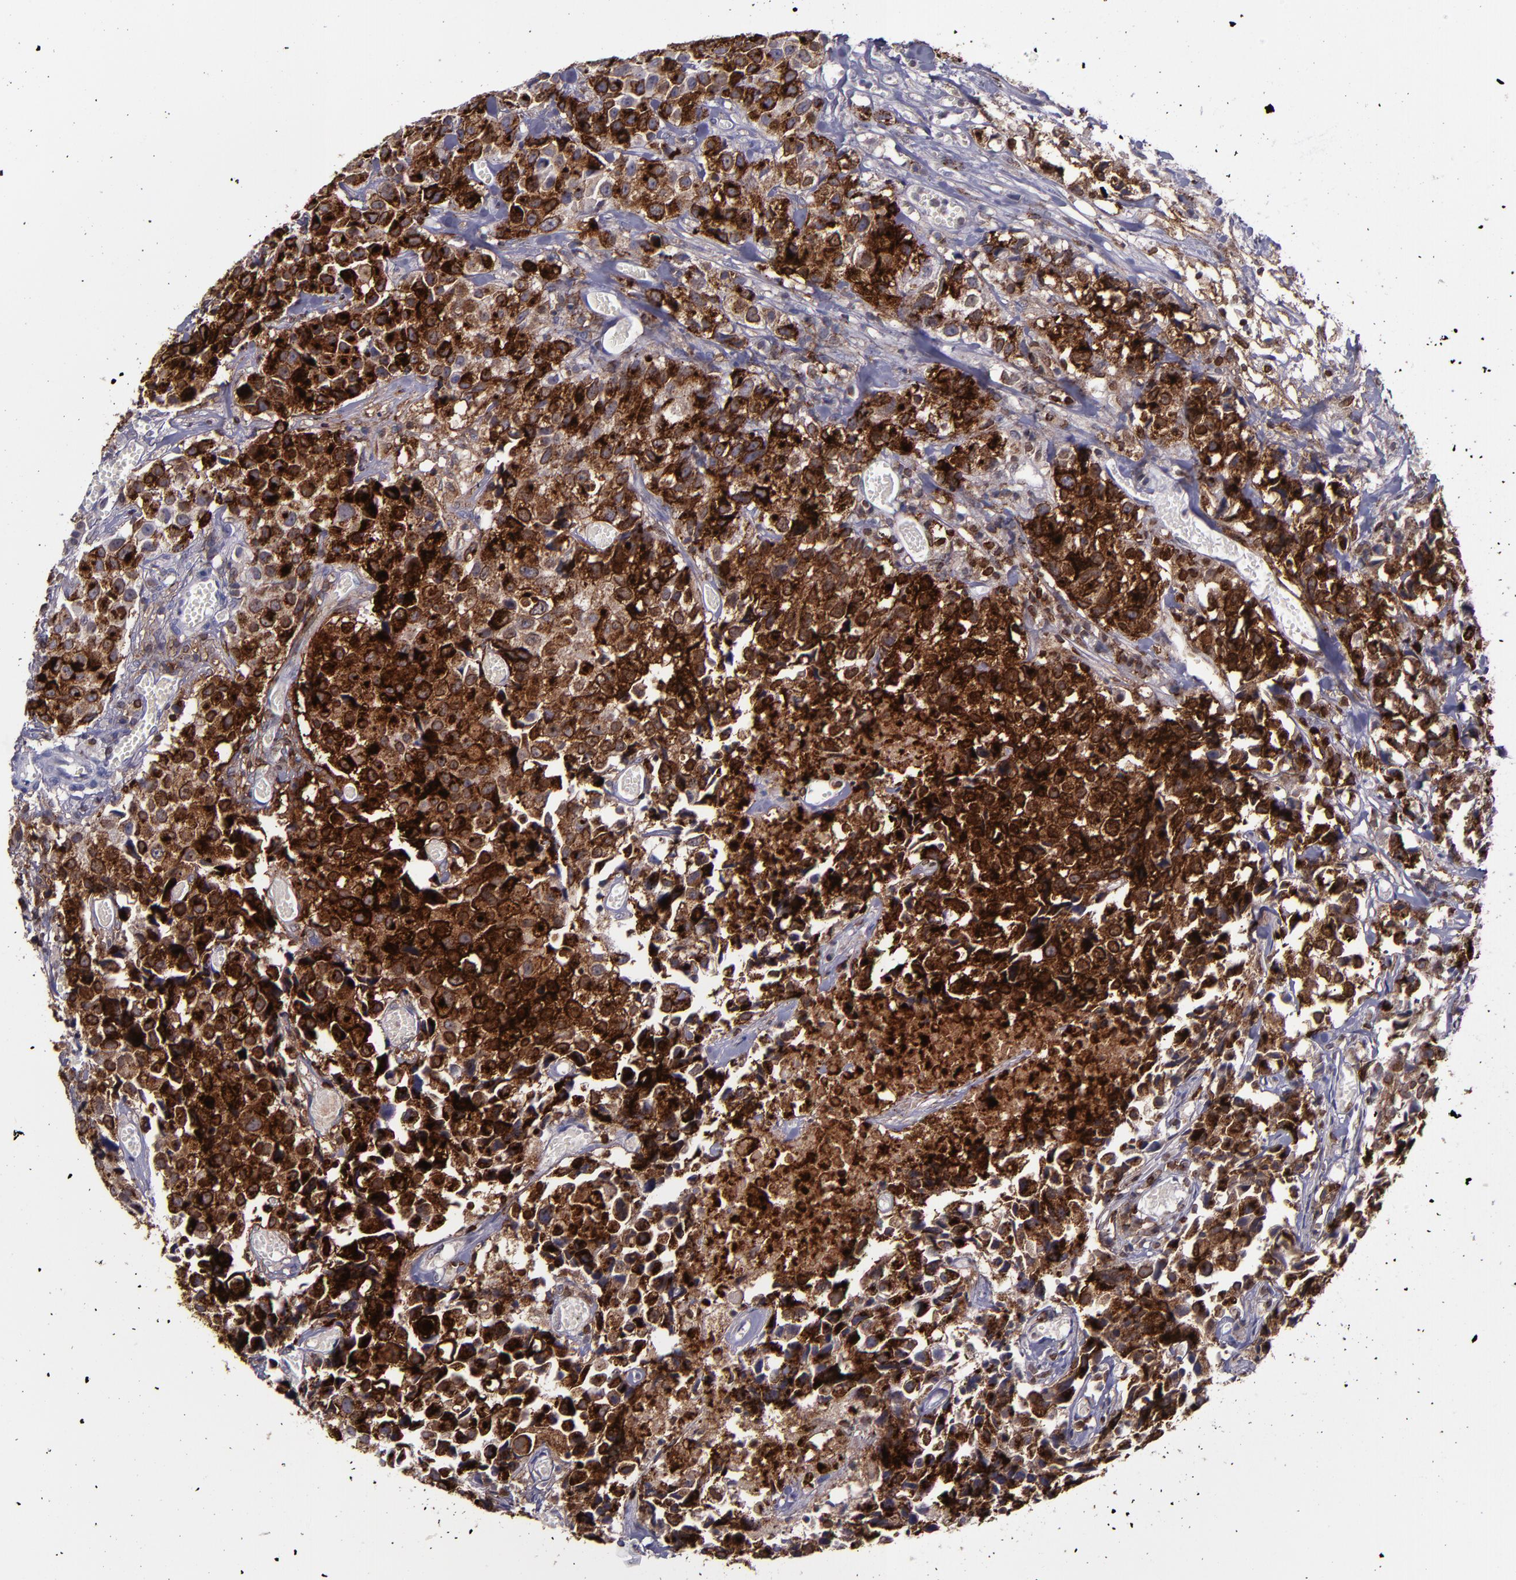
{"staining": {"intensity": "strong", "quantity": ">75%", "location": "cytoplasmic/membranous"}, "tissue": "urothelial cancer", "cell_type": "Tumor cells", "image_type": "cancer", "snomed": [{"axis": "morphology", "description": "Urothelial carcinoma, High grade"}, {"axis": "topography", "description": "Urinary bladder"}], "caption": "Urothelial cancer tissue demonstrates strong cytoplasmic/membranous expression in about >75% of tumor cells (Stains: DAB in brown, nuclei in blue, Microscopy: brightfield microscopy at high magnification).", "gene": "MFGE8", "patient": {"sex": "female", "age": 75}}